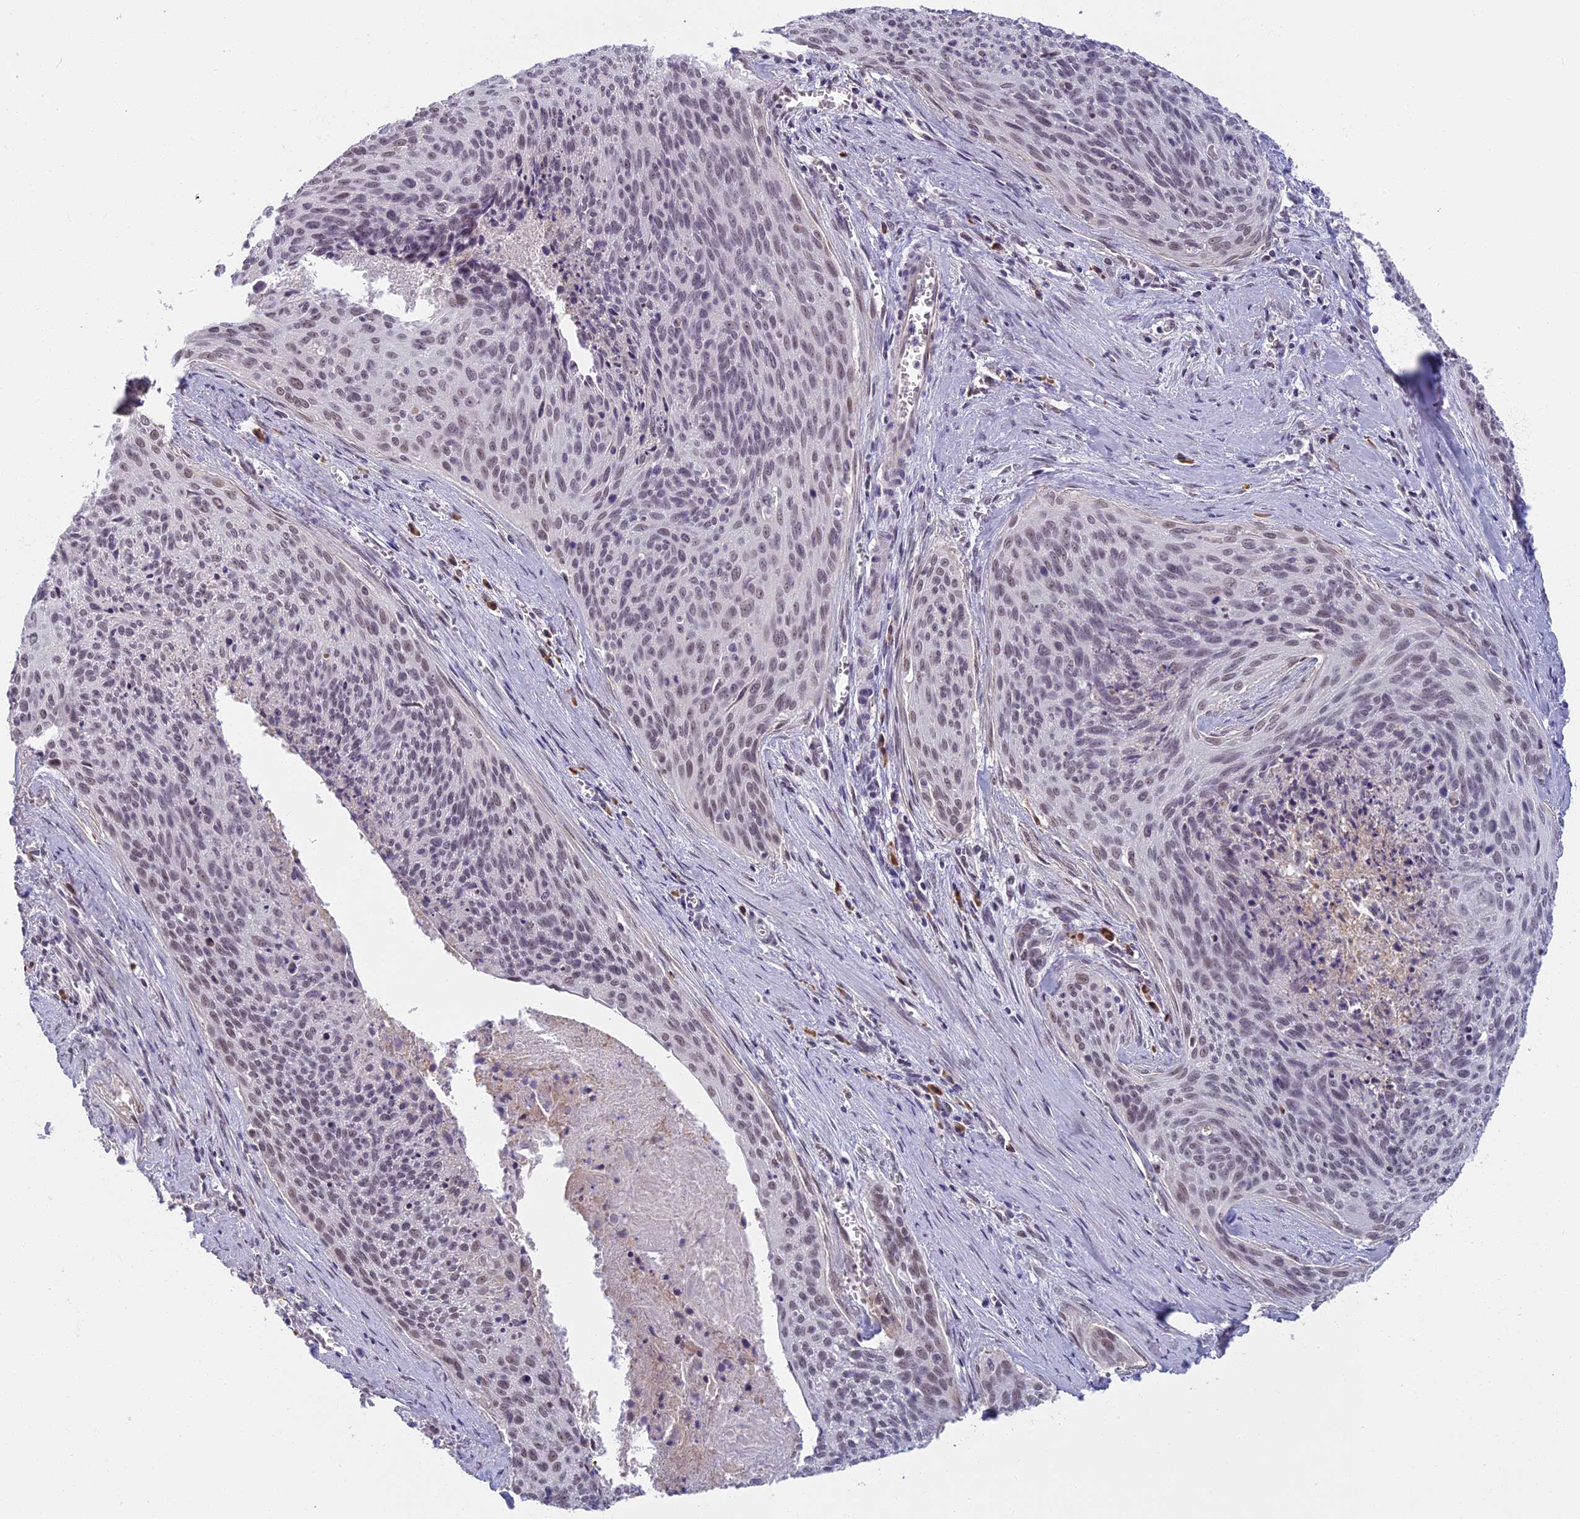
{"staining": {"intensity": "weak", "quantity": "<25%", "location": "nuclear"}, "tissue": "cervical cancer", "cell_type": "Tumor cells", "image_type": "cancer", "snomed": [{"axis": "morphology", "description": "Squamous cell carcinoma, NOS"}, {"axis": "topography", "description": "Cervix"}], "caption": "This is an IHC micrograph of human squamous cell carcinoma (cervical). There is no staining in tumor cells.", "gene": "MORF4L1", "patient": {"sex": "female", "age": 55}}